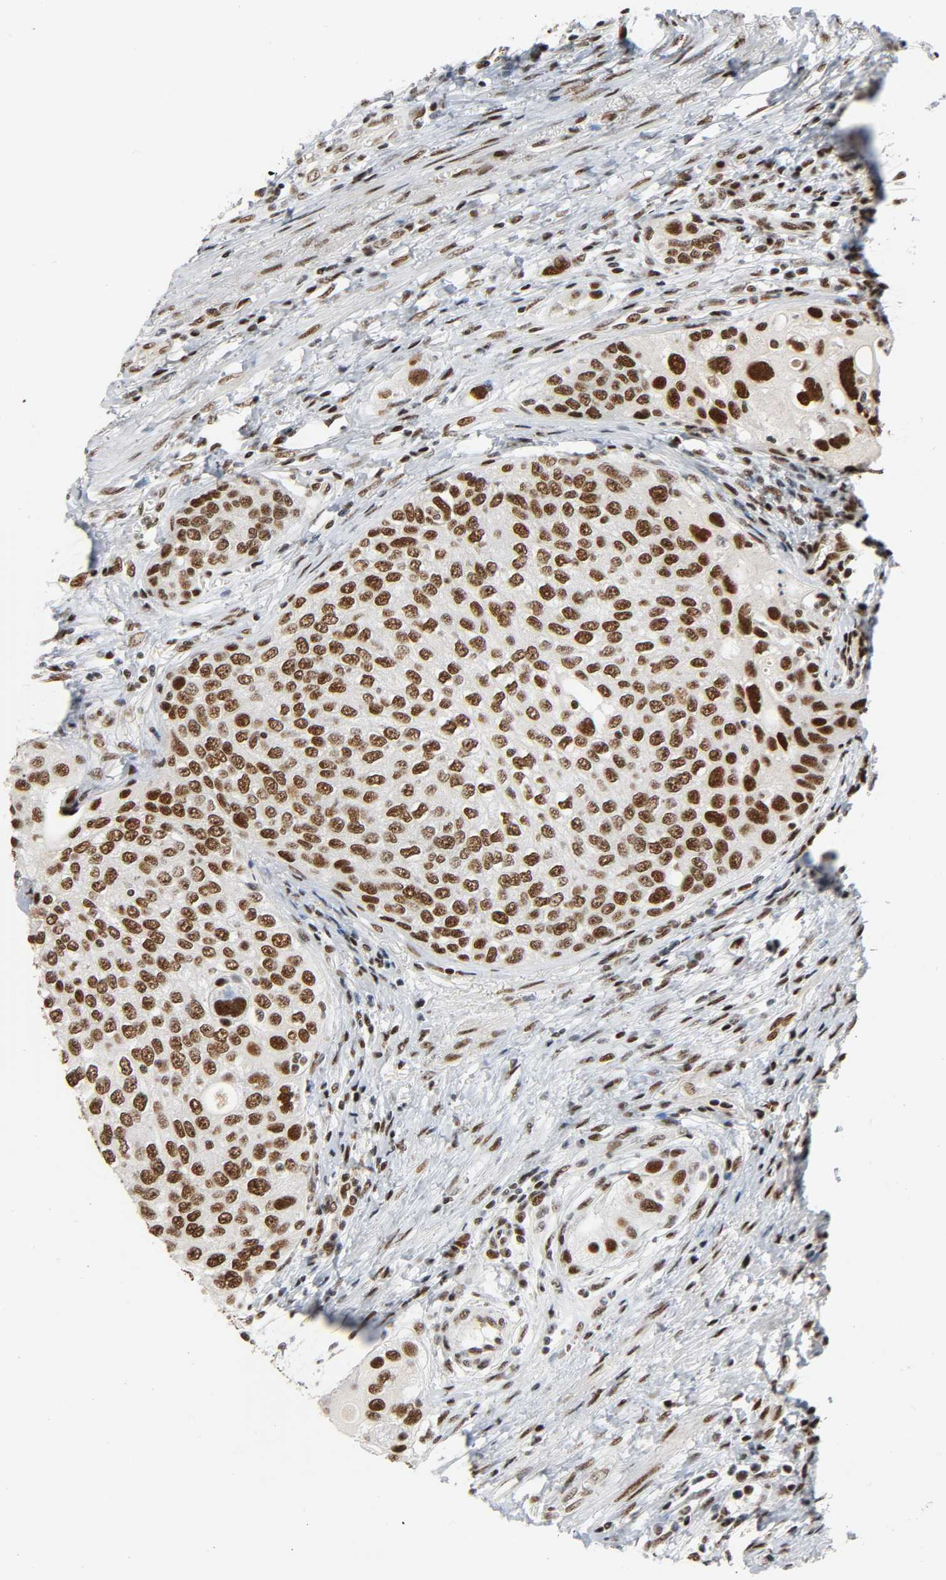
{"staining": {"intensity": "strong", "quantity": ">75%", "location": "nuclear"}, "tissue": "urothelial cancer", "cell_type": "Tumor cells", "image_type": "cancer", "snomed": [{"axis": "morphology", "description": "Urothelial carcinoma, High grade"}, {"axis": "topography", "description": "Urinary bladder"}], "caption": "High-grade urothelial carcinoma tissue exhibits strong nuclear staining in approximately >75% of tumor cells, visualized by immunohistochemistry. (DAB (3,3'-diaminobenzidine) IHC with brightfield microscopy, high magnification).", "gene": "CDK9", "patient": {"sex": "female", "age": 56}}